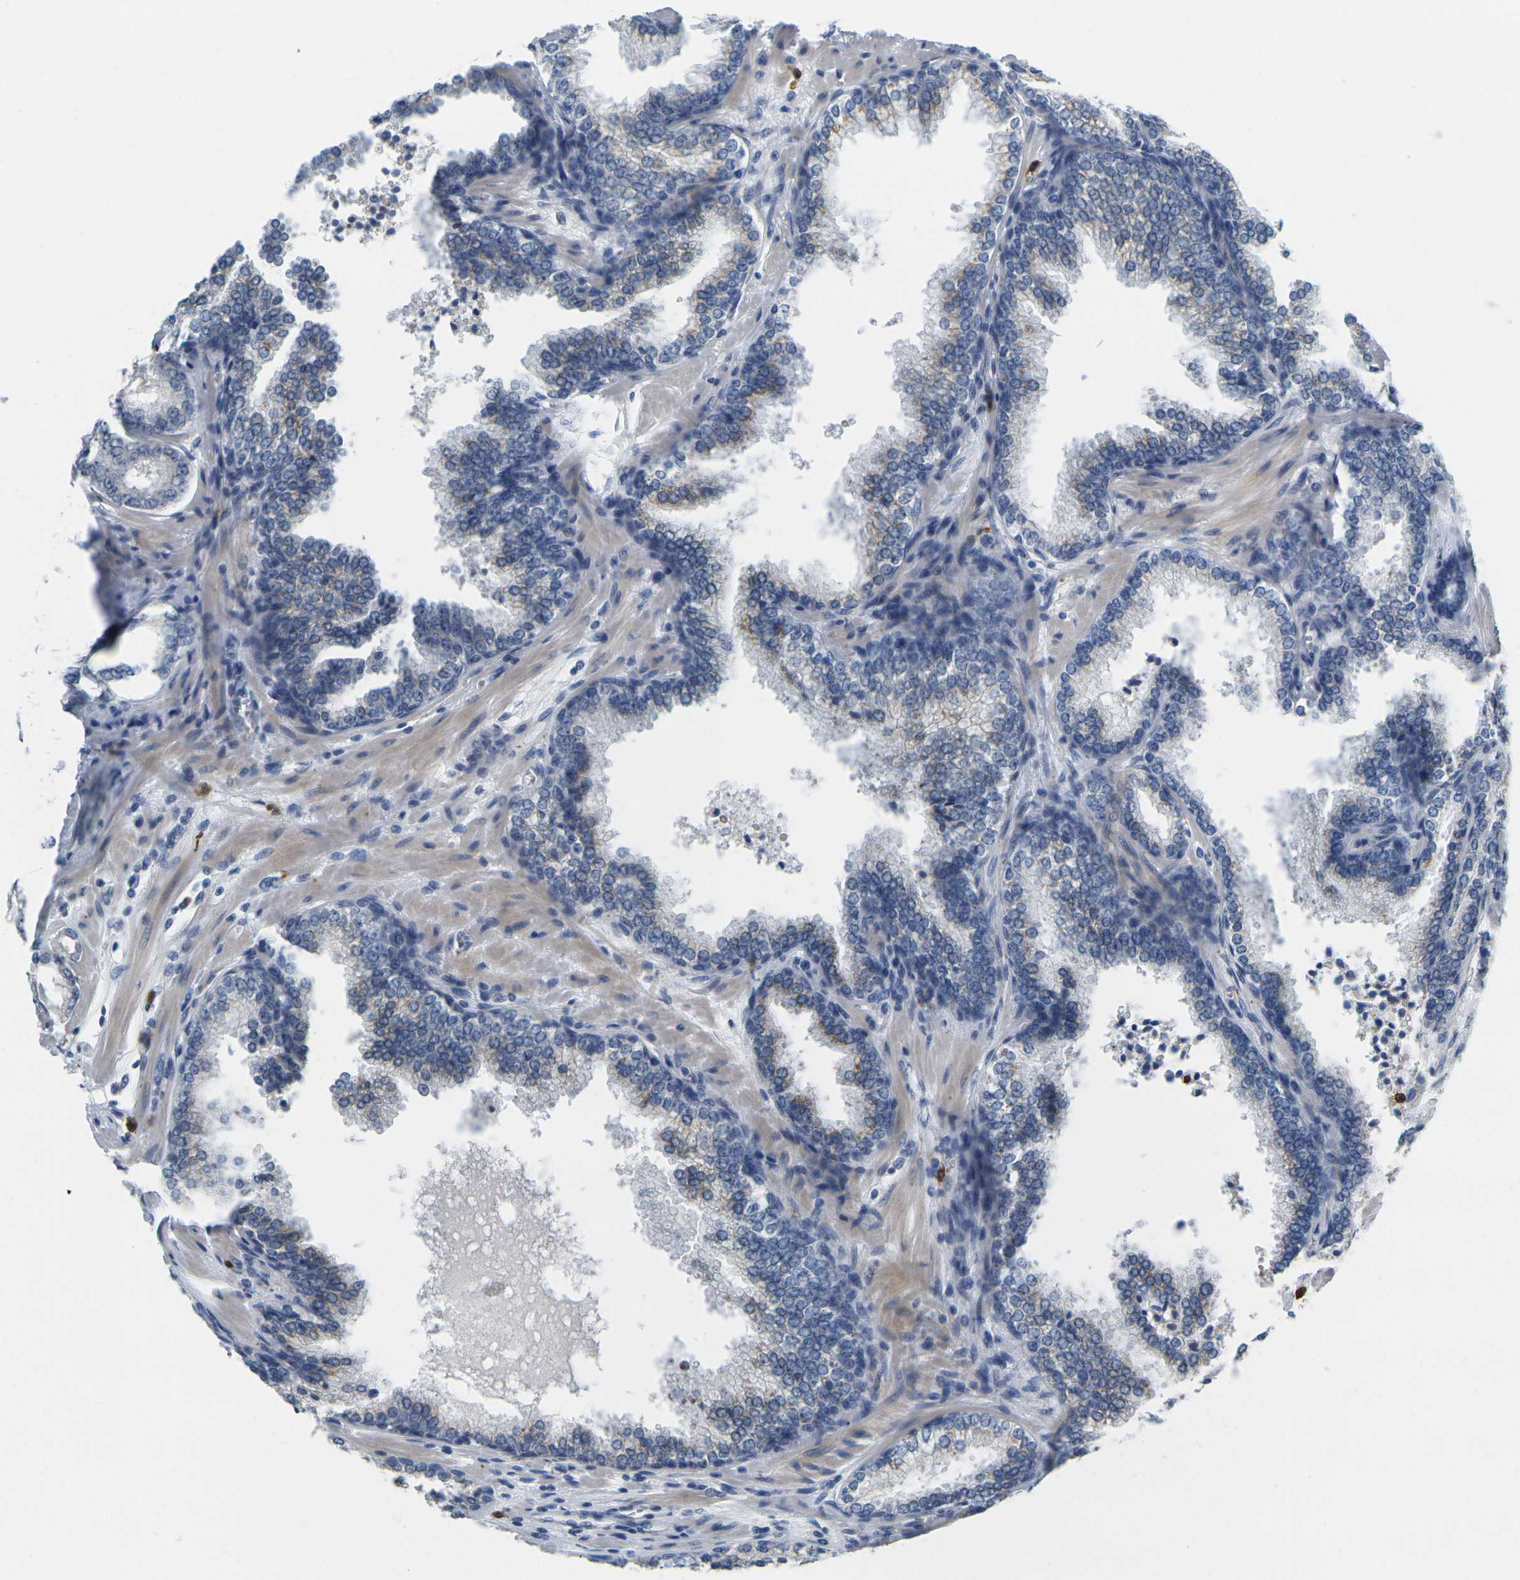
{"staining": {"intensity": "negative", "quantity": "none", "location": "none"}, "tissue": "prostate cancer", "cell_type": "Tumor cells", "image_type": "cancer", "snomed": [{"axis": "morphology", "description": "Adenocarcinoma, Low grade"}, {"axis": "topography", "description": "Prostate"}], "caption": "Tumor cells show no significant protein staining in prostate cancer.", "gene": "GPR15", "patient": {"sex": "male", "age": 60}}